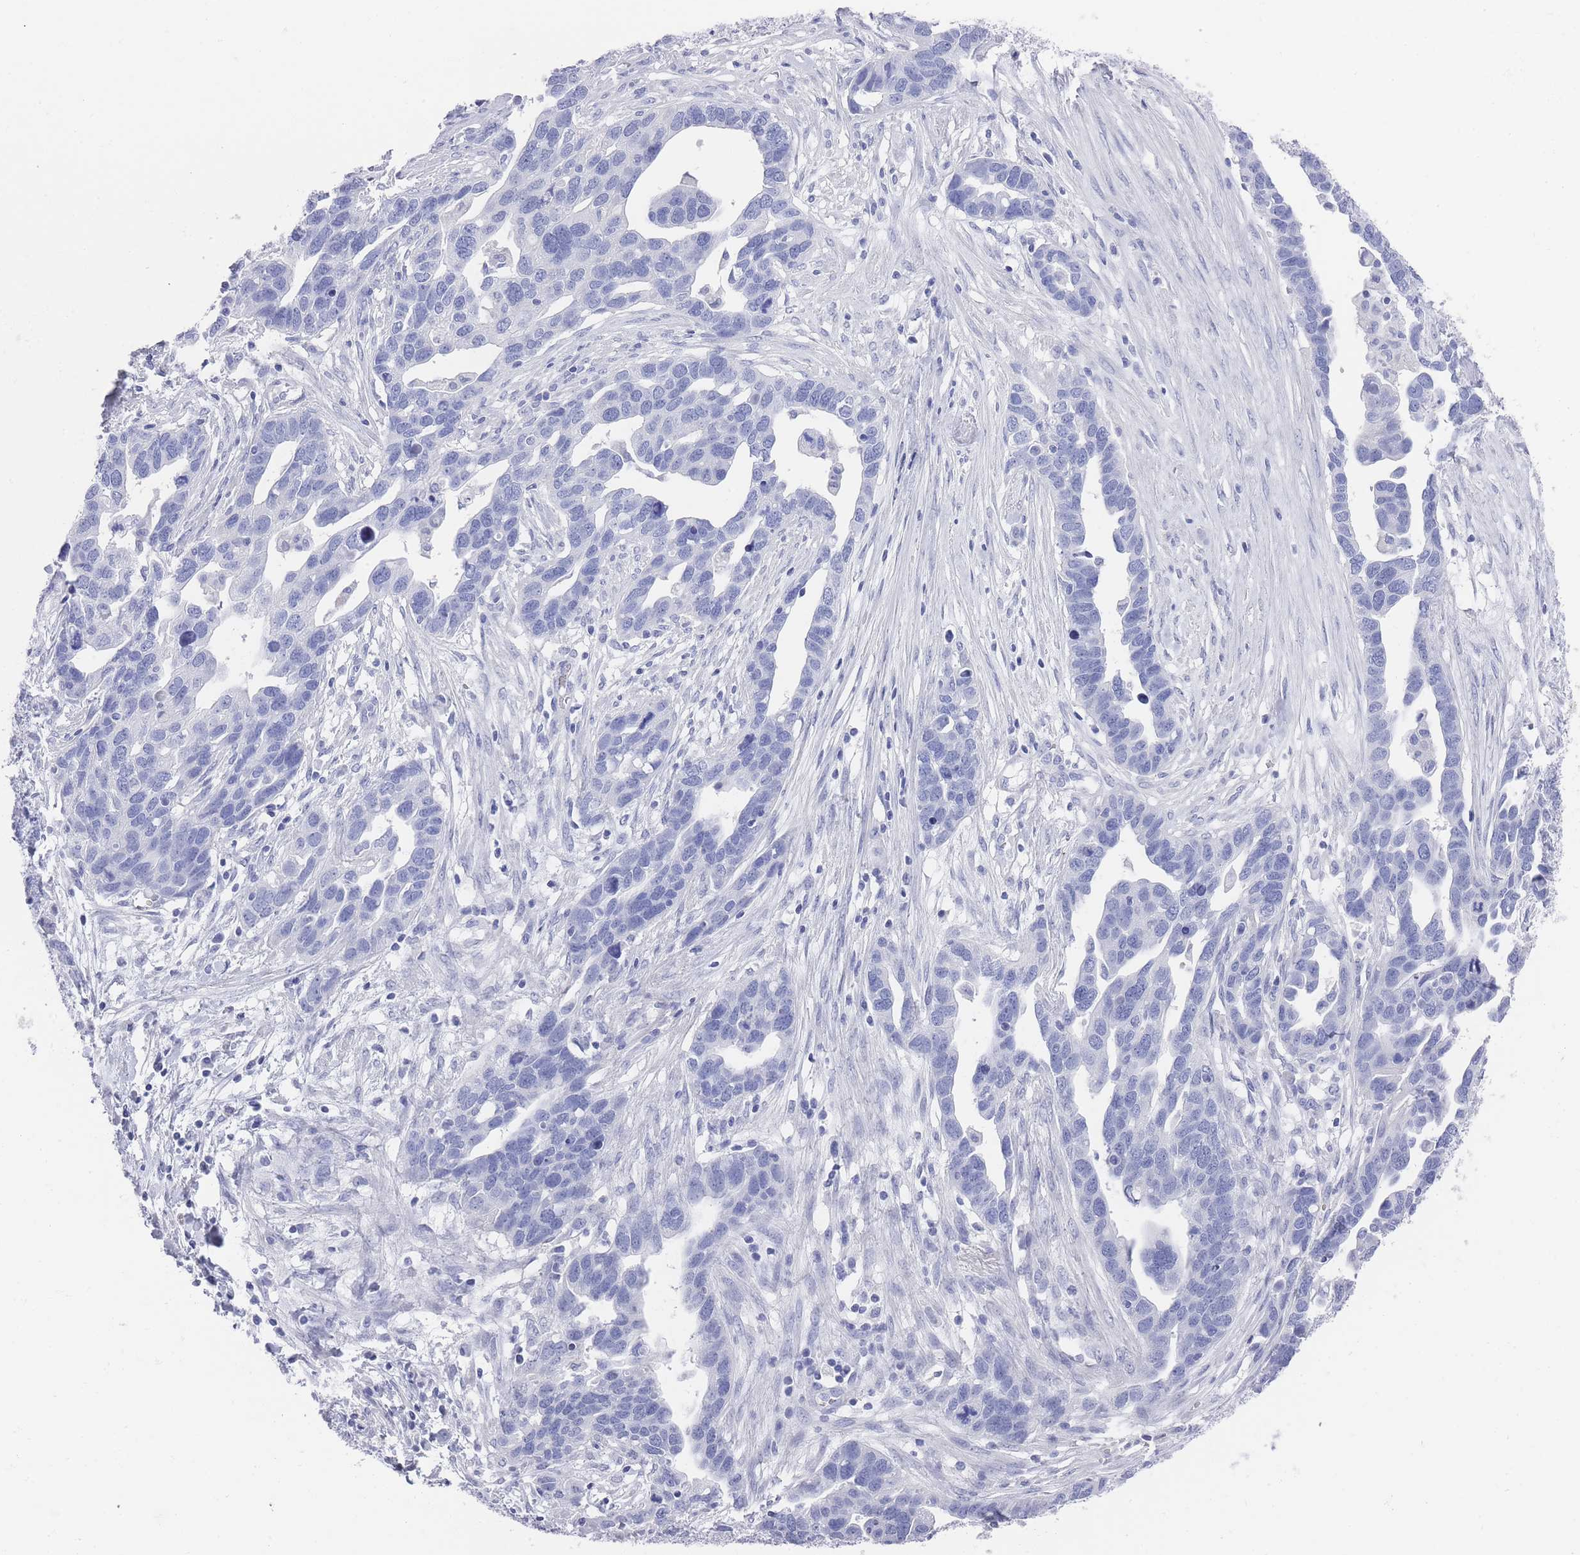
{"staining": {"intensity": "negative", "quantity": "none", "location": "none"}, "tissue": "ovarian cancer", "cell_type": "Tumor cells", "image_type": "cancer", "snomed": [{"axis": "morphology", "description": "Cystadenocarcinoma, serous, NOS"}, {"axis": "topography", "description": "Ovary"}], "caption": "High power microscopy micrograph of an IHC micrograph of serous cystadenocarcinoma (ovarian), revealing no significant expression in tumor cells.", "gene": "RAB2B", "patient": {"sex": "female", "age": 54}}